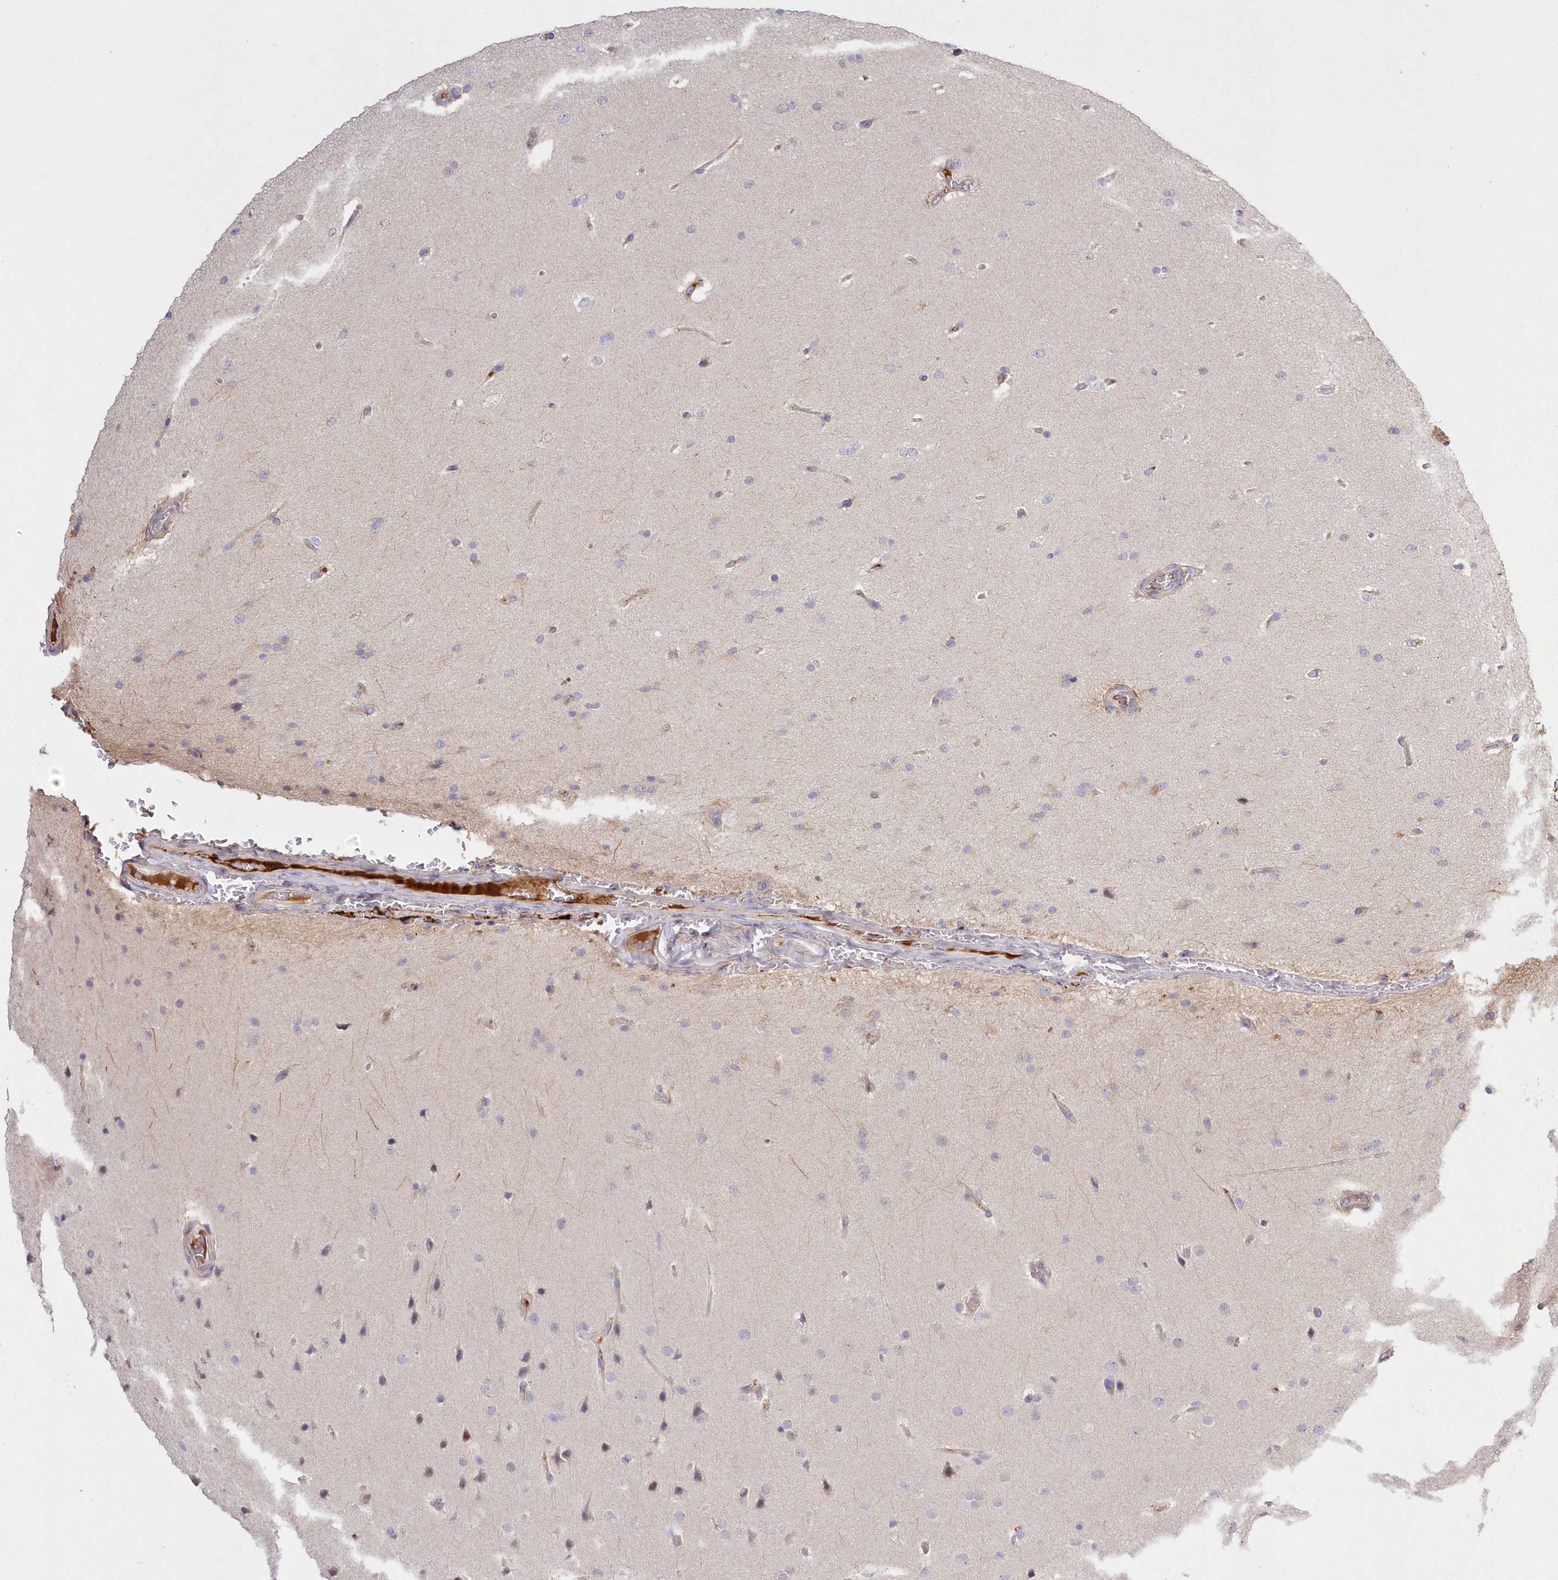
{"staining": {"intensity": "negative", "quantity": "none", "location": "none"}, "tissue": "glioma", "cell_type": "Tumor cells", "image_type": "cancer", "snomed": [{"axis": "morphology", "description": "Glioma, malignant, Low grade"}, {"axis": "topography", "description": "Brain"}], "caption": "Tumor cells are negative for brown protein staining in glioma. (DAB IHC with hematoxylin counter stain).", "gene": "WBP1L", "patient": {"sex": "female", "age": 37}}